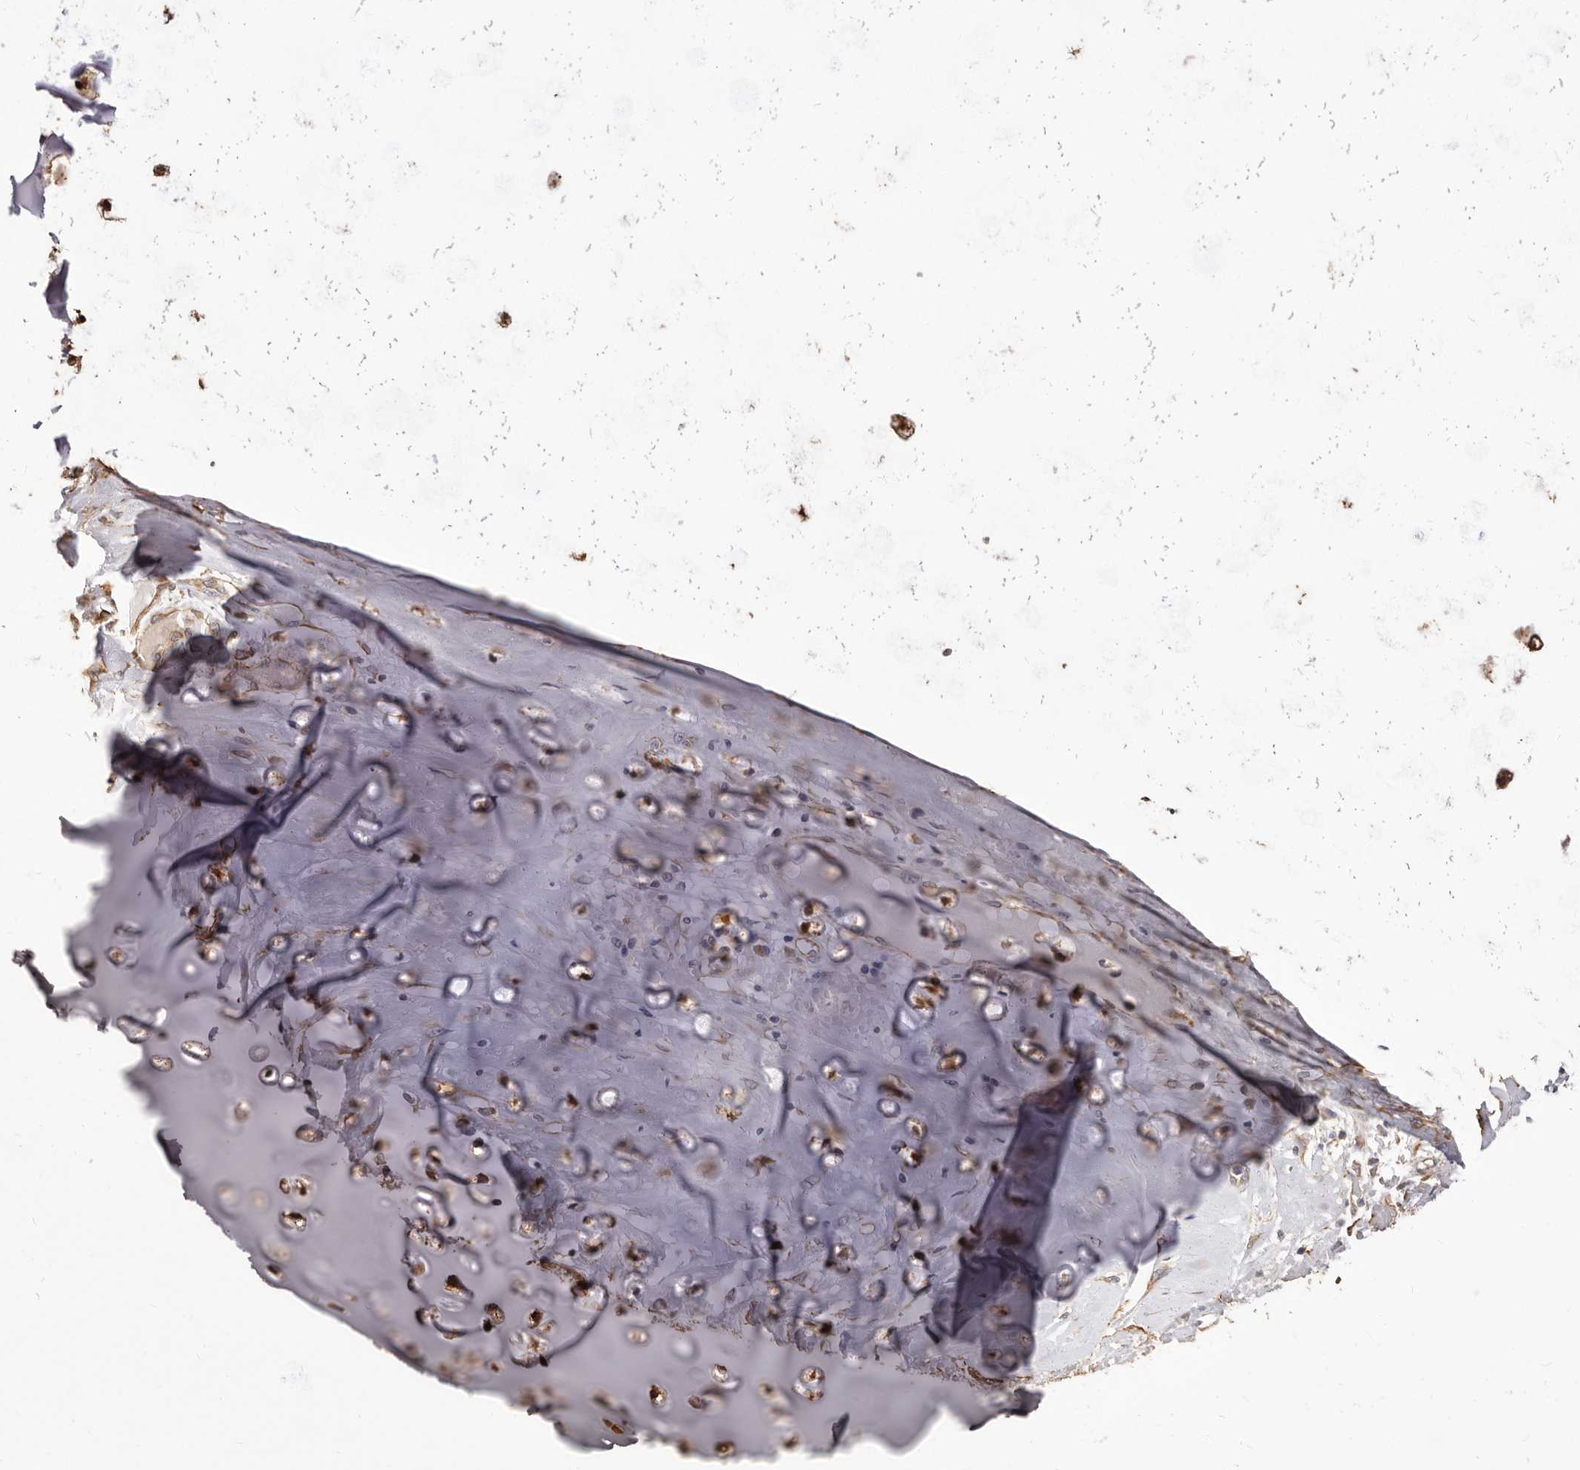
{"staining": {"intensity": "moderate", "quantity": ">75%", "location": "cytoplasmic/membranous"}, "tissue": "adipose tissue", "cell_type": "Adipocytes", "image_type": "normal", "snomed": [{"axis": "morphology", "description": "Normal tissue, NOS"}, {"axis": "morphology", "description": "Basal cell carcinoma"}, {"axis": "topography", "description": "Cartilage tissue"}, {"axis": "topography", "description": "Nasopharynx"}, {"axis": "topography", "description": "Oral tissue"}], "caption": "The image exhibits a brown stain indicating the presence of a protein in the cytoplasmic/membranous of adipocytes in adipose tissue. (IHC, brightfield microscopy, high magnification).", "gene": "ALPK1", "patient": {"sex": "female", "age": 77}}